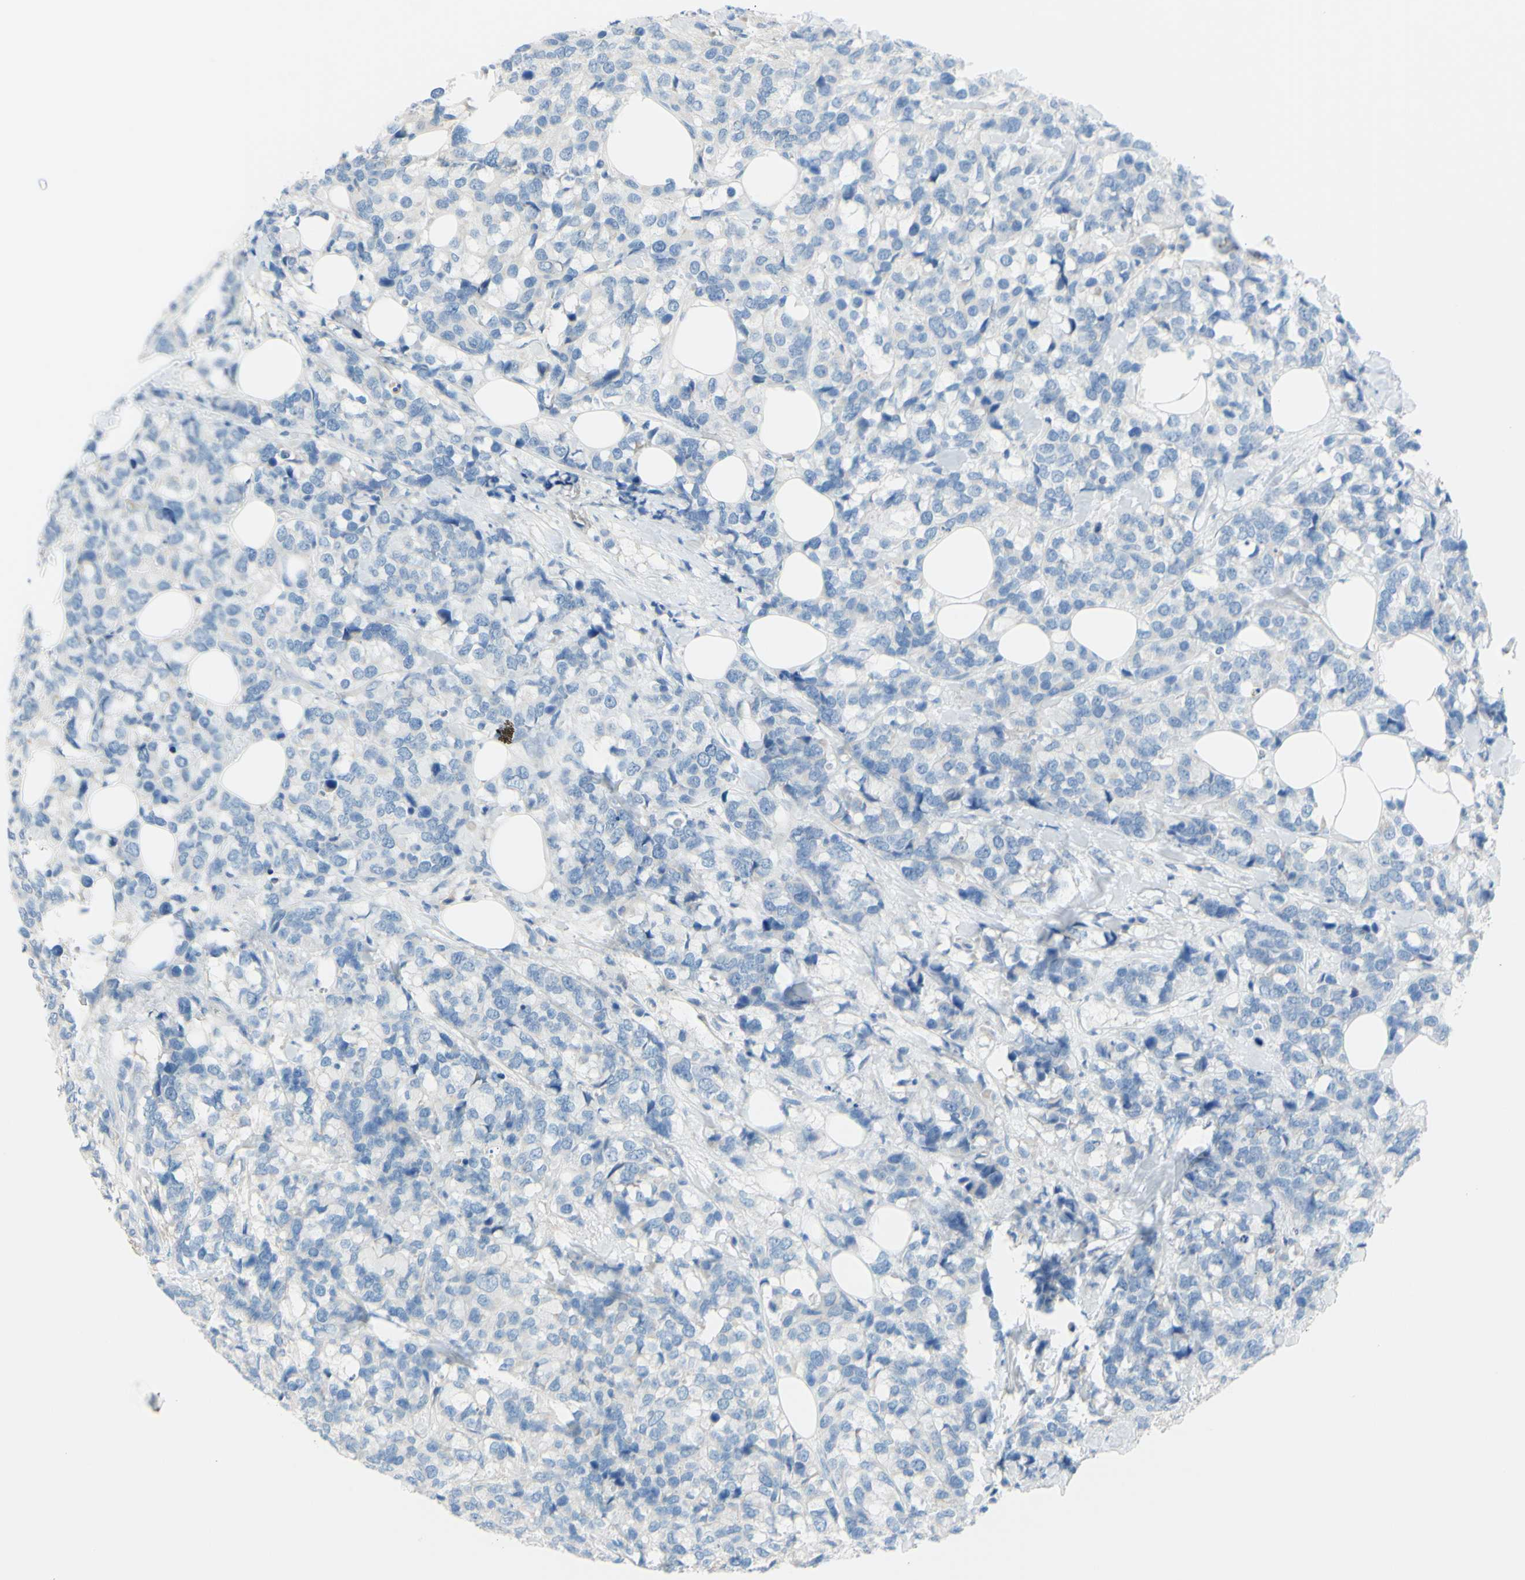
{"staining": {"intensity": "negative", "quantity": "none", "location": "none"}, "tissue": "breast cancer", "cell_type": "Tumor cells", "image_type": "cancer", "snomed": [{"axis": "morphology", "description": "Lobular carcinoma"}, {"axis": "topography", "description": "Breast"}], "caption": "This is an immunohistochemistry (IHC) image of lobular carcinoma (breast). There is no expression in tumor cells.", "gene": "SLC1A2", "patient": {"sex": "female", "age": 59}}